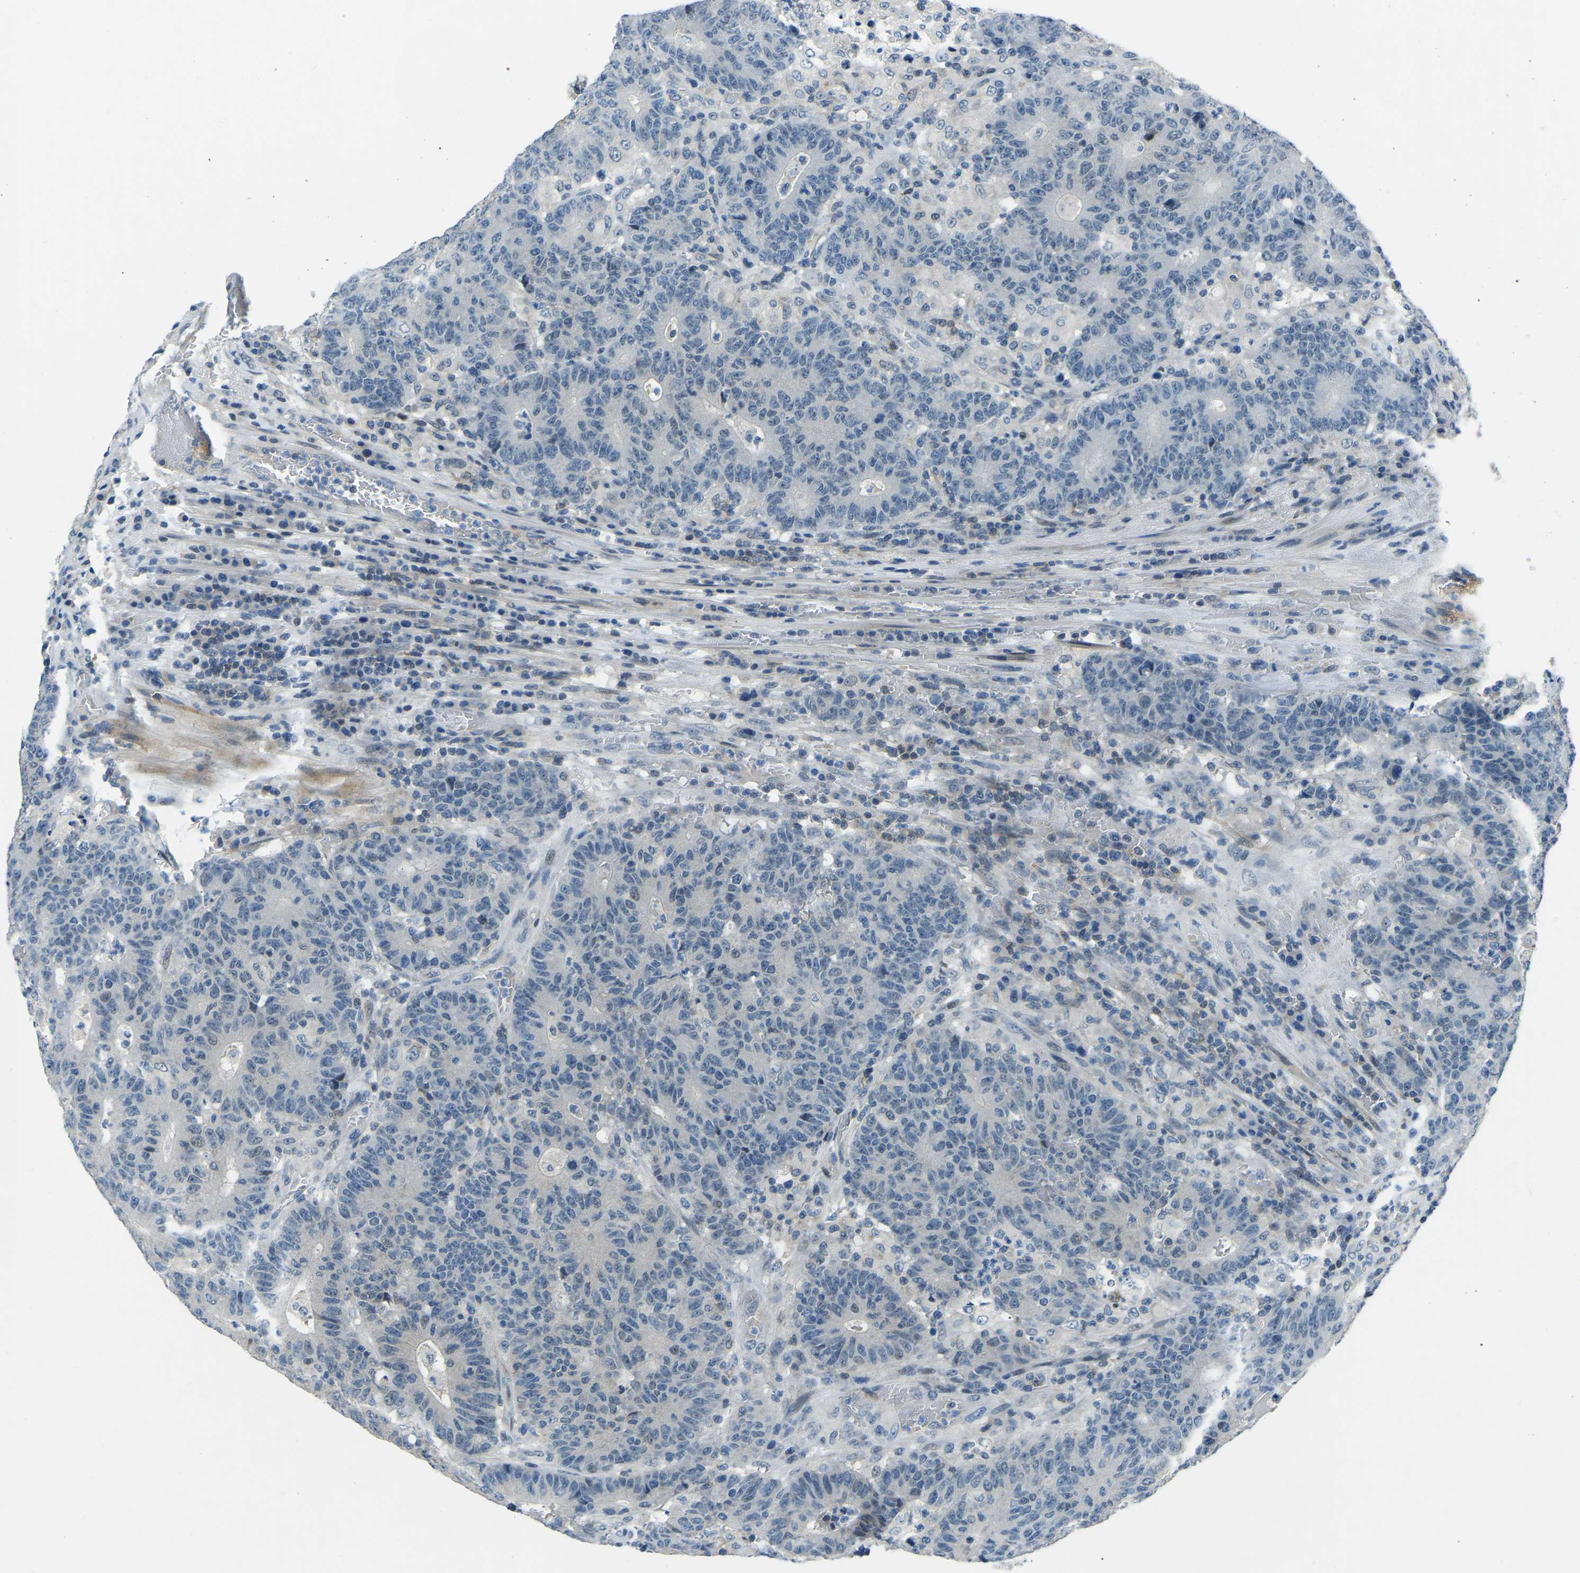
{"staining": {"intensity": "negative", "quantity": "none", "location": "none"}, "tissue": "colorectal cancer", "cell_type": "Tumor cells", "image_type": "cancer", "snomed": [{"axis": "morphology", "description": "Normal tissue, NOS"}, {"axis": "morphology", "description": "Adenocarcinoma, NOS"}, {"axis": "topography", "description": "Colon"}], "caption": "DAB immunohistochemical staining of human colorectal cancer demonstrates no significant staining in tumor cells.", "gene": "XIRP1", "patient": {"sex": "female", "age": 75}}